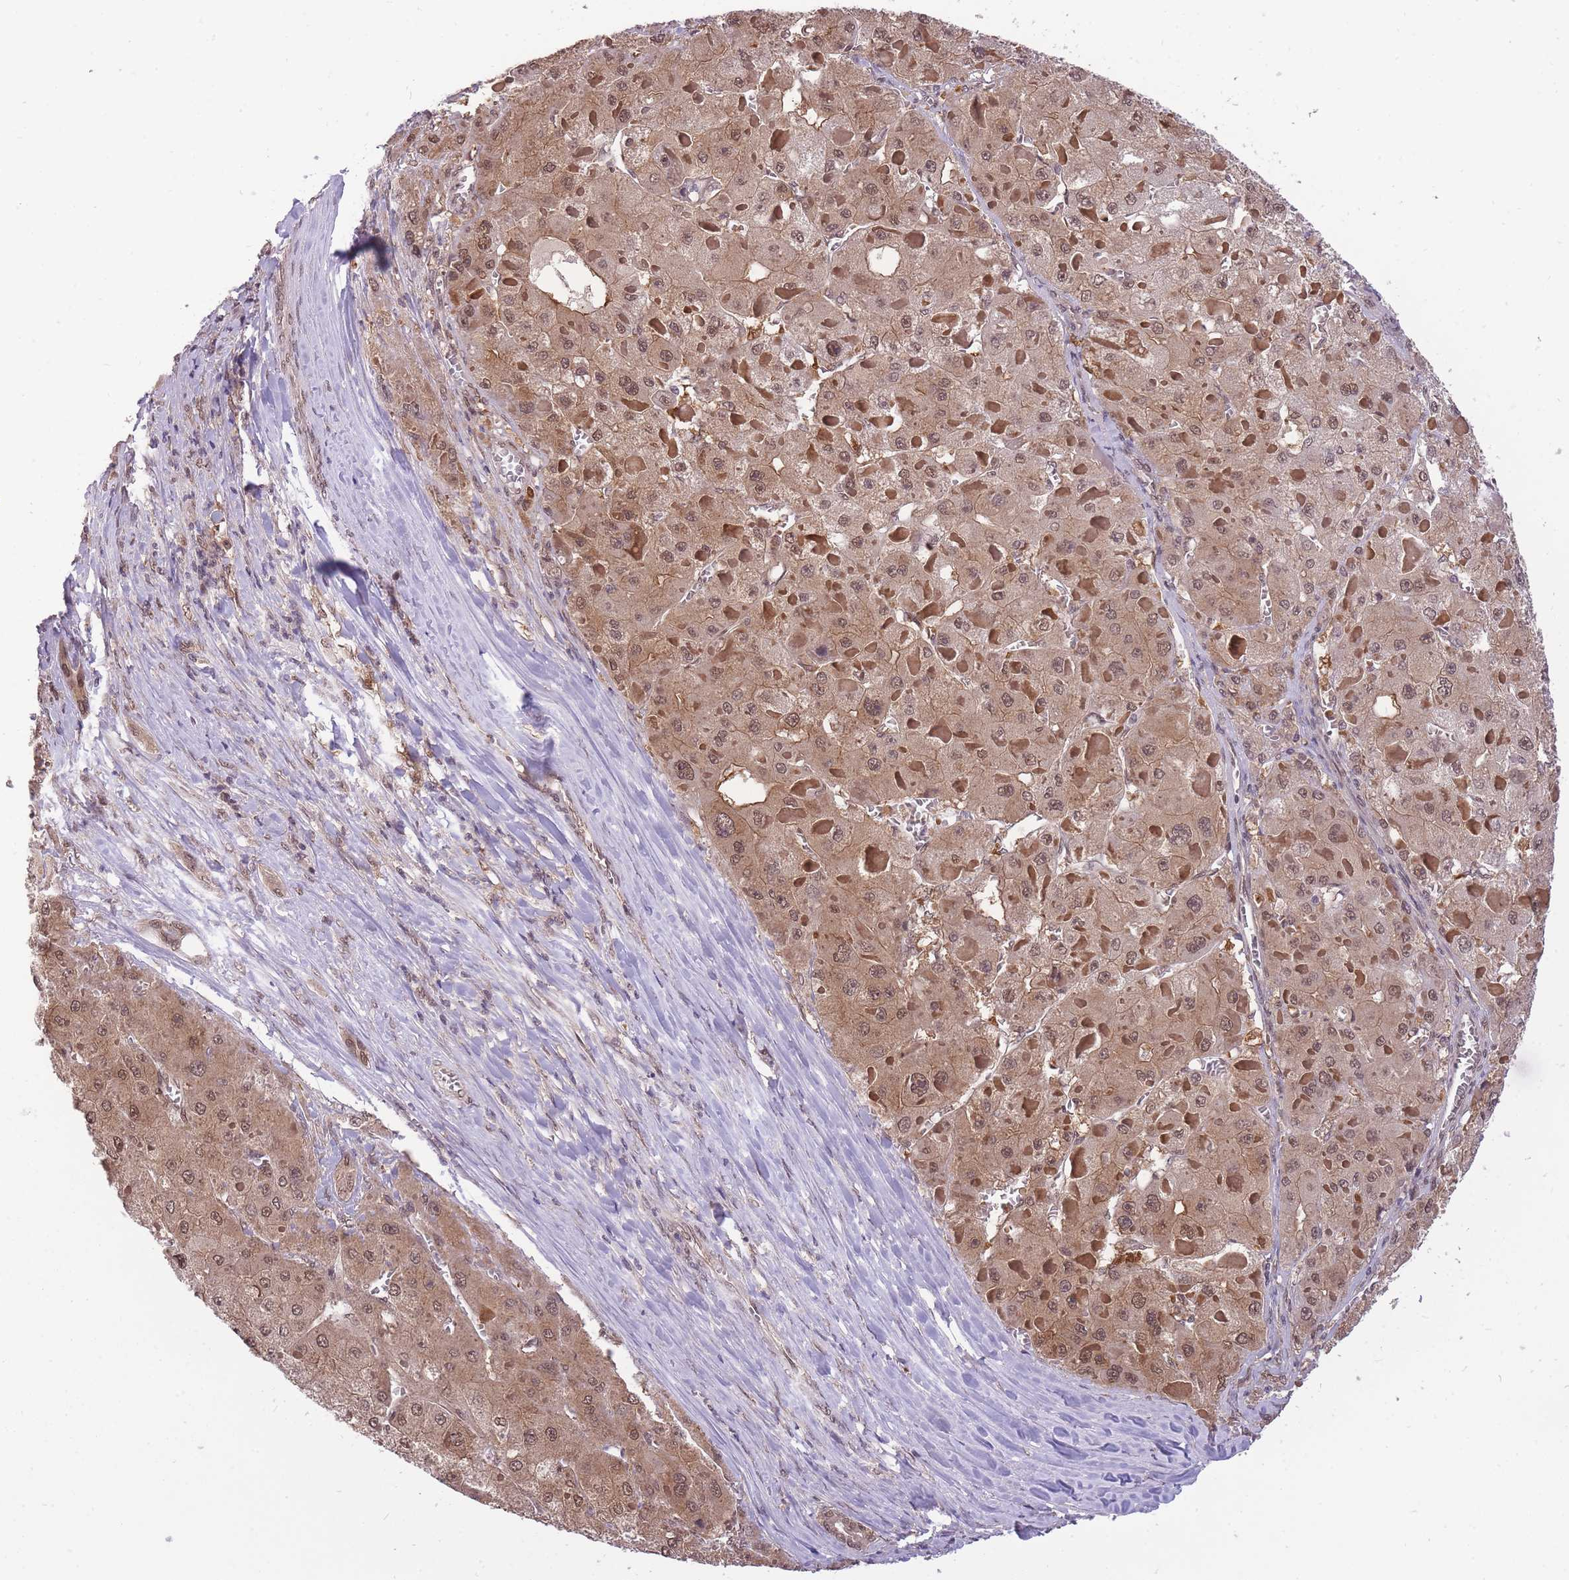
{"staining": {"intensity": "moderate", "quantity": ">75%", "location": "cytoplasmic/membranous,nuclear"}, "tissue": "liver cancer", "cell_type": "Tumor cells", "image_type": "cancer", "snomed": [{"axis": "morphology", "description": "Carcinoma, Hepatocellular, NOS"}, {"axis": "topography", "description": "Liver"}], "caption": "This is a photomicrograph of IHC staining of hepatocellular carcinoma (liver), which shows moderate expression in the cytoplasmic/membranous and nuclear of tumor cells.", "gene": "CDIP1", "patient": {"sex": "female", "age": 73}}